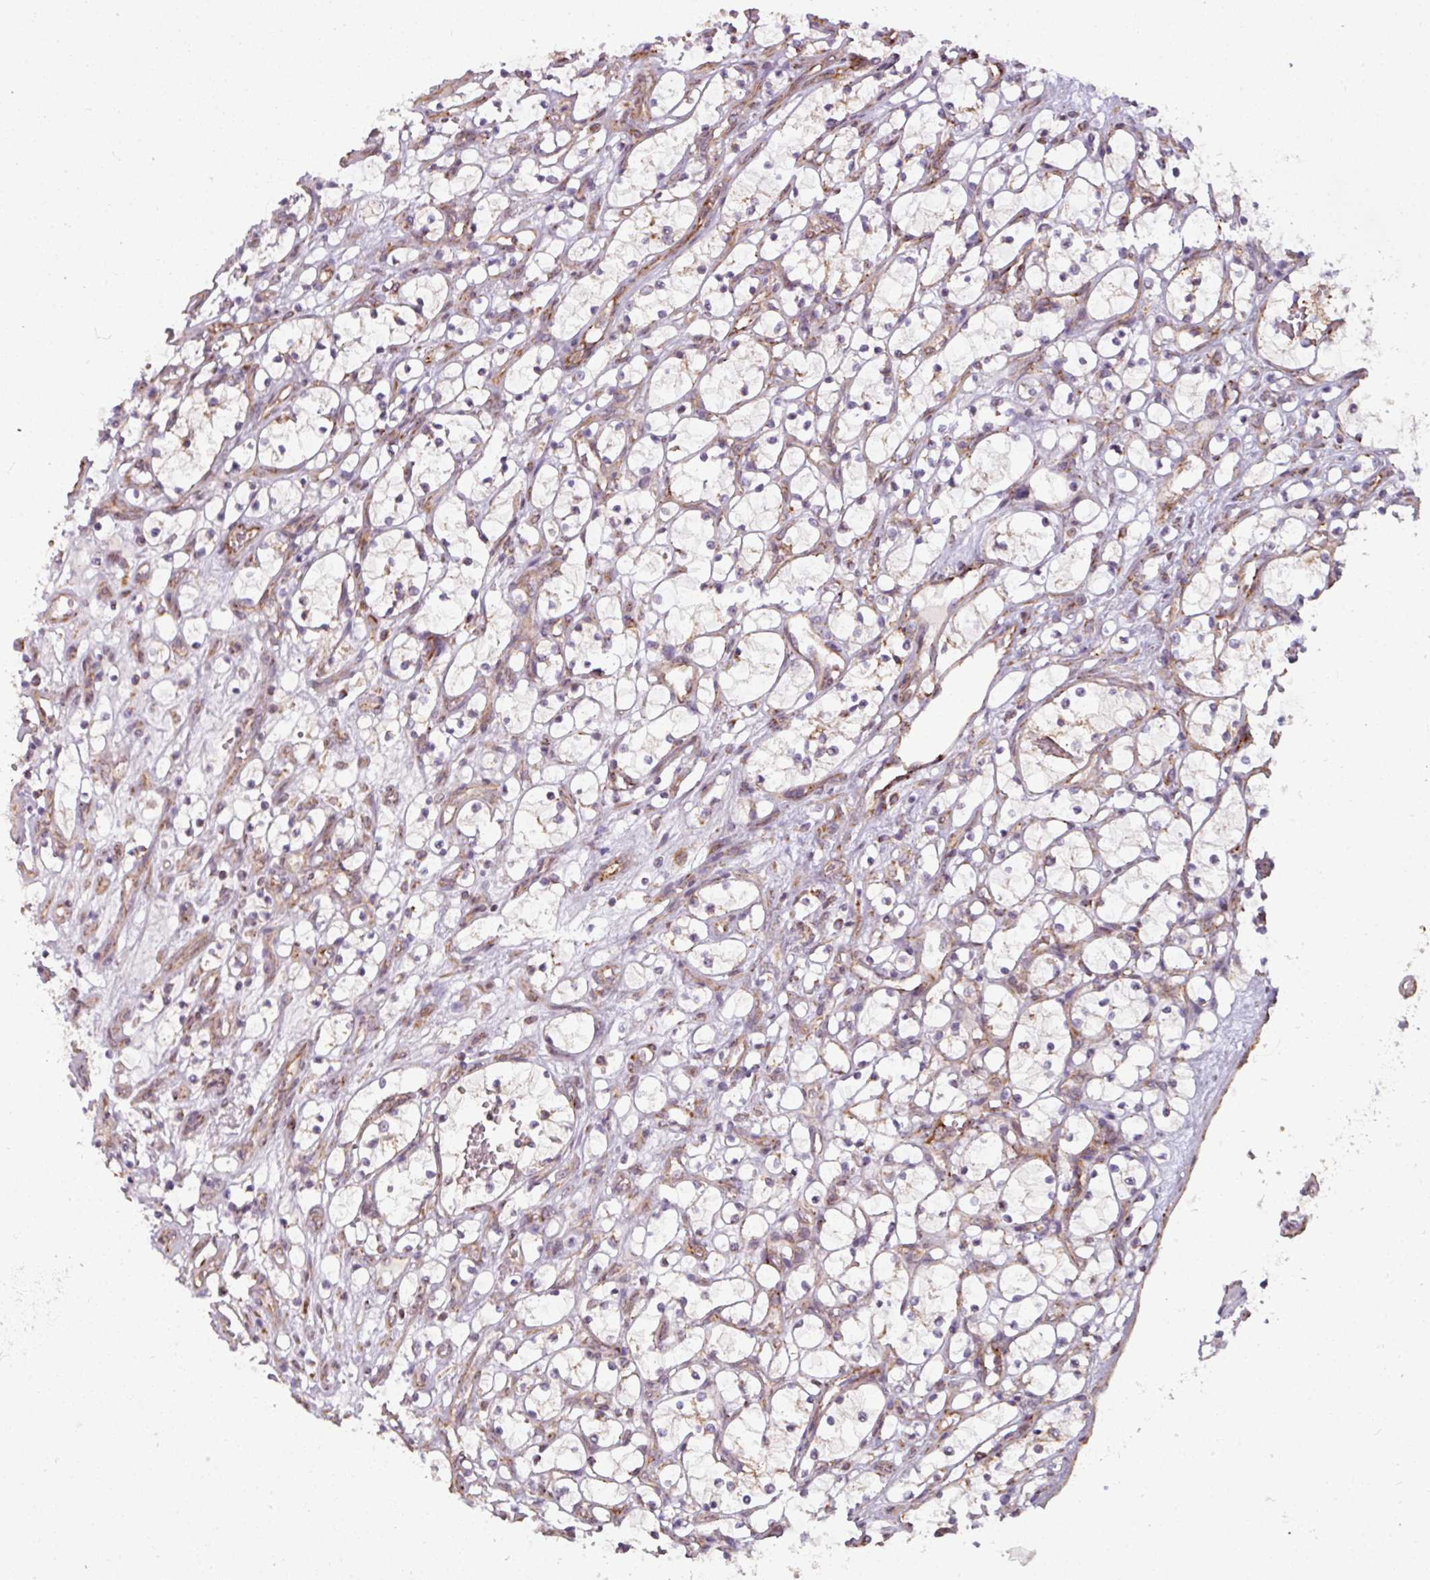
{"staining": {"intensity": "negative", "quantity": "none", "location": "none"}, "tissue": "renal cancer", "cell_type": "Tumor cells", "image_type": "cancer", "snomed": [{"axis": "morphology", "description": "Adenocarcinoma, NOS"}, {"axis": "topography", "description": "Kidney"}], "caption": "DAB (3,3'-diaminobenzidine) immunohistochemical staining of adenocarcinoma (renal) shows no significant positivity in tumor cells.", "gene": "MAGT1", "patient": {"sex": "female", "age": 69}}